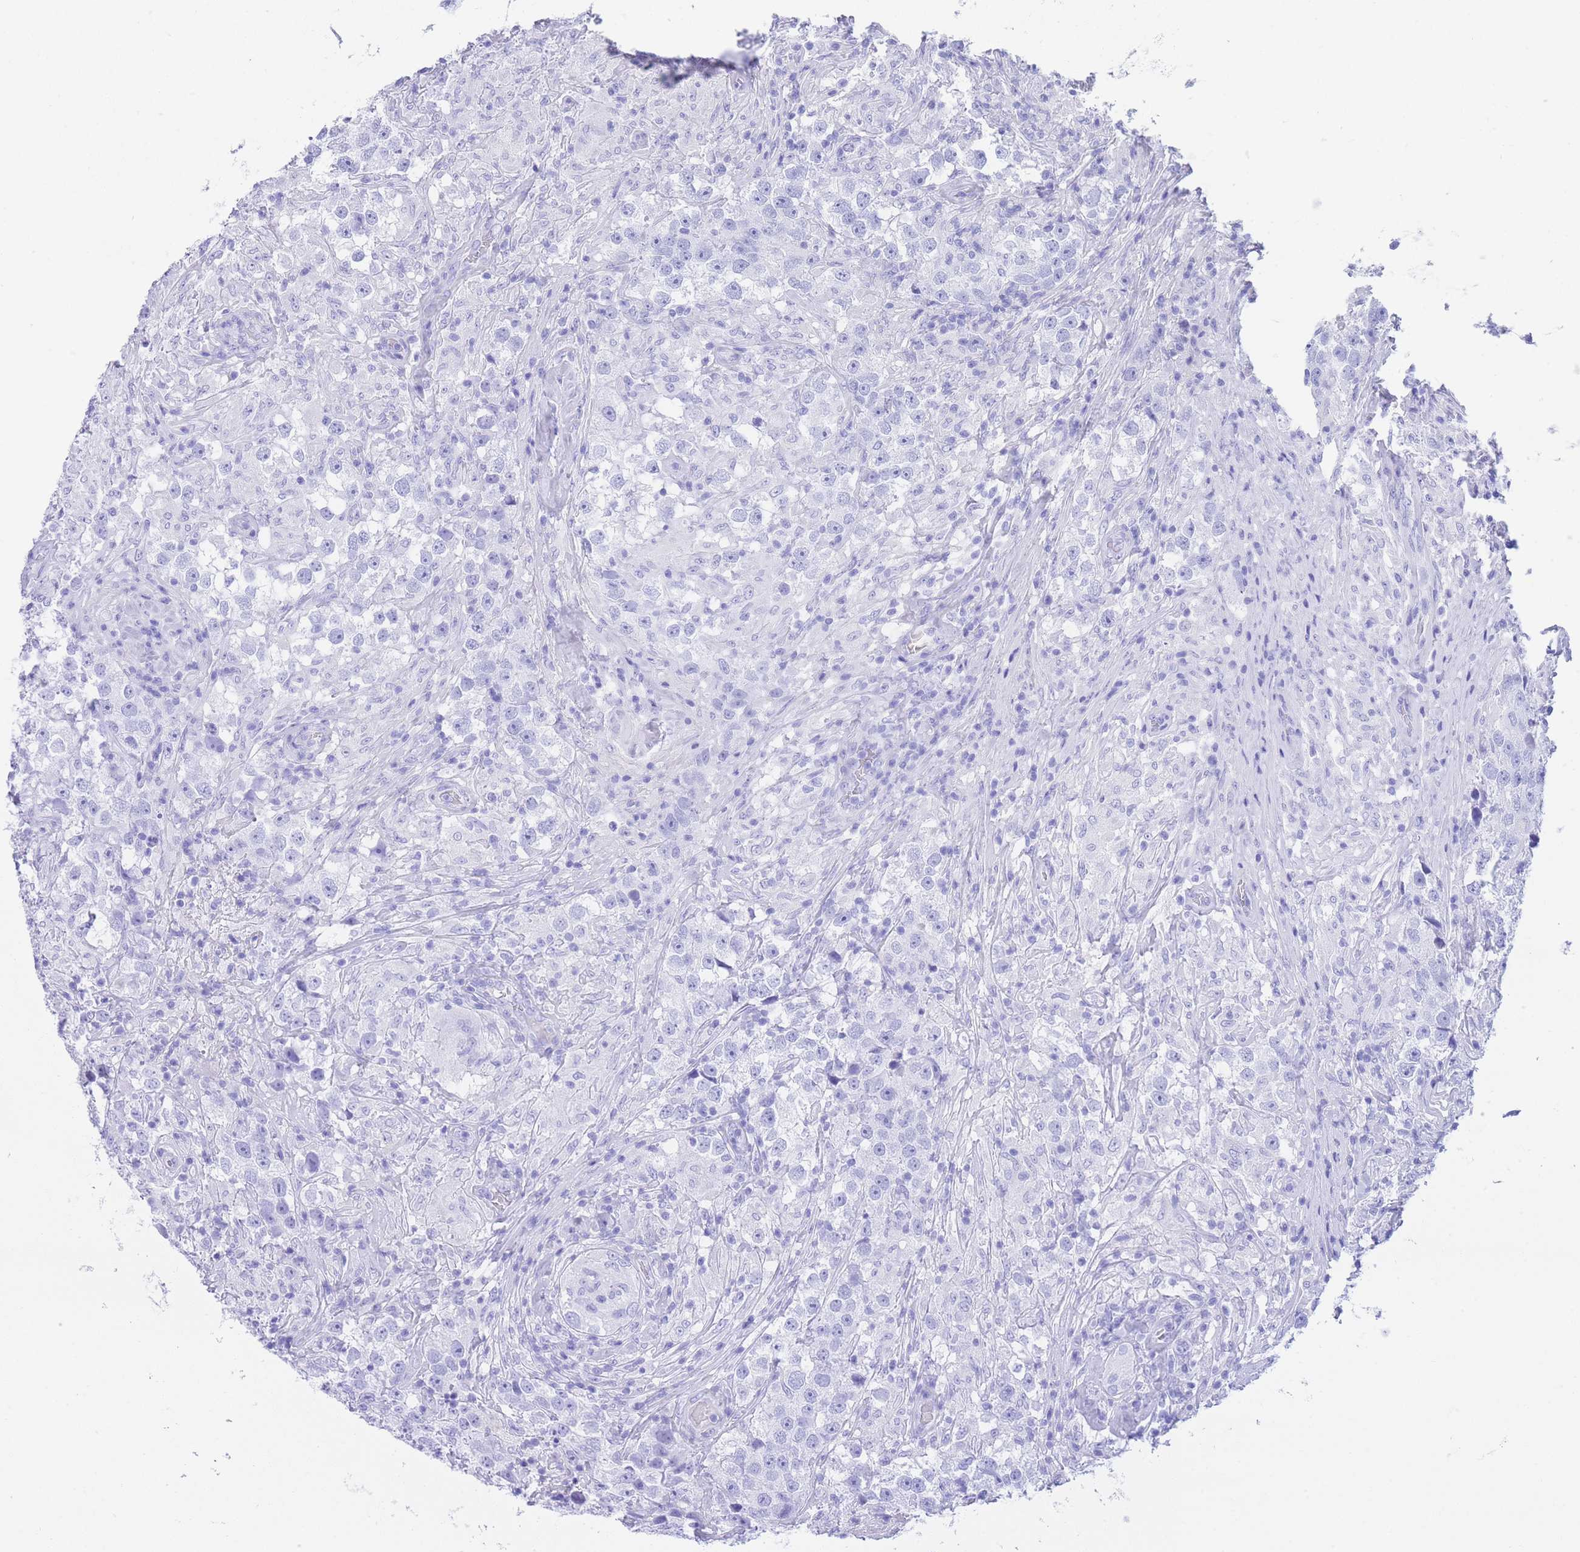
{"staining": {"intensity": "negative", "quantity": "none", "location": "none"}, "tissue": "testis cancer", "cell_type": "Tumor cells", "image_type": "cancer", "snomed": [{"axis": "morphology", "description": "Seminoma, NOS"}, {"axis": "topography", "description": "Testis"}], "caption": "IHC of seminoma (testis) demonstrates no expression in tumor cells.", "gene": "SLCO1B3", "patient": {"sex": "male", "age": 46}}